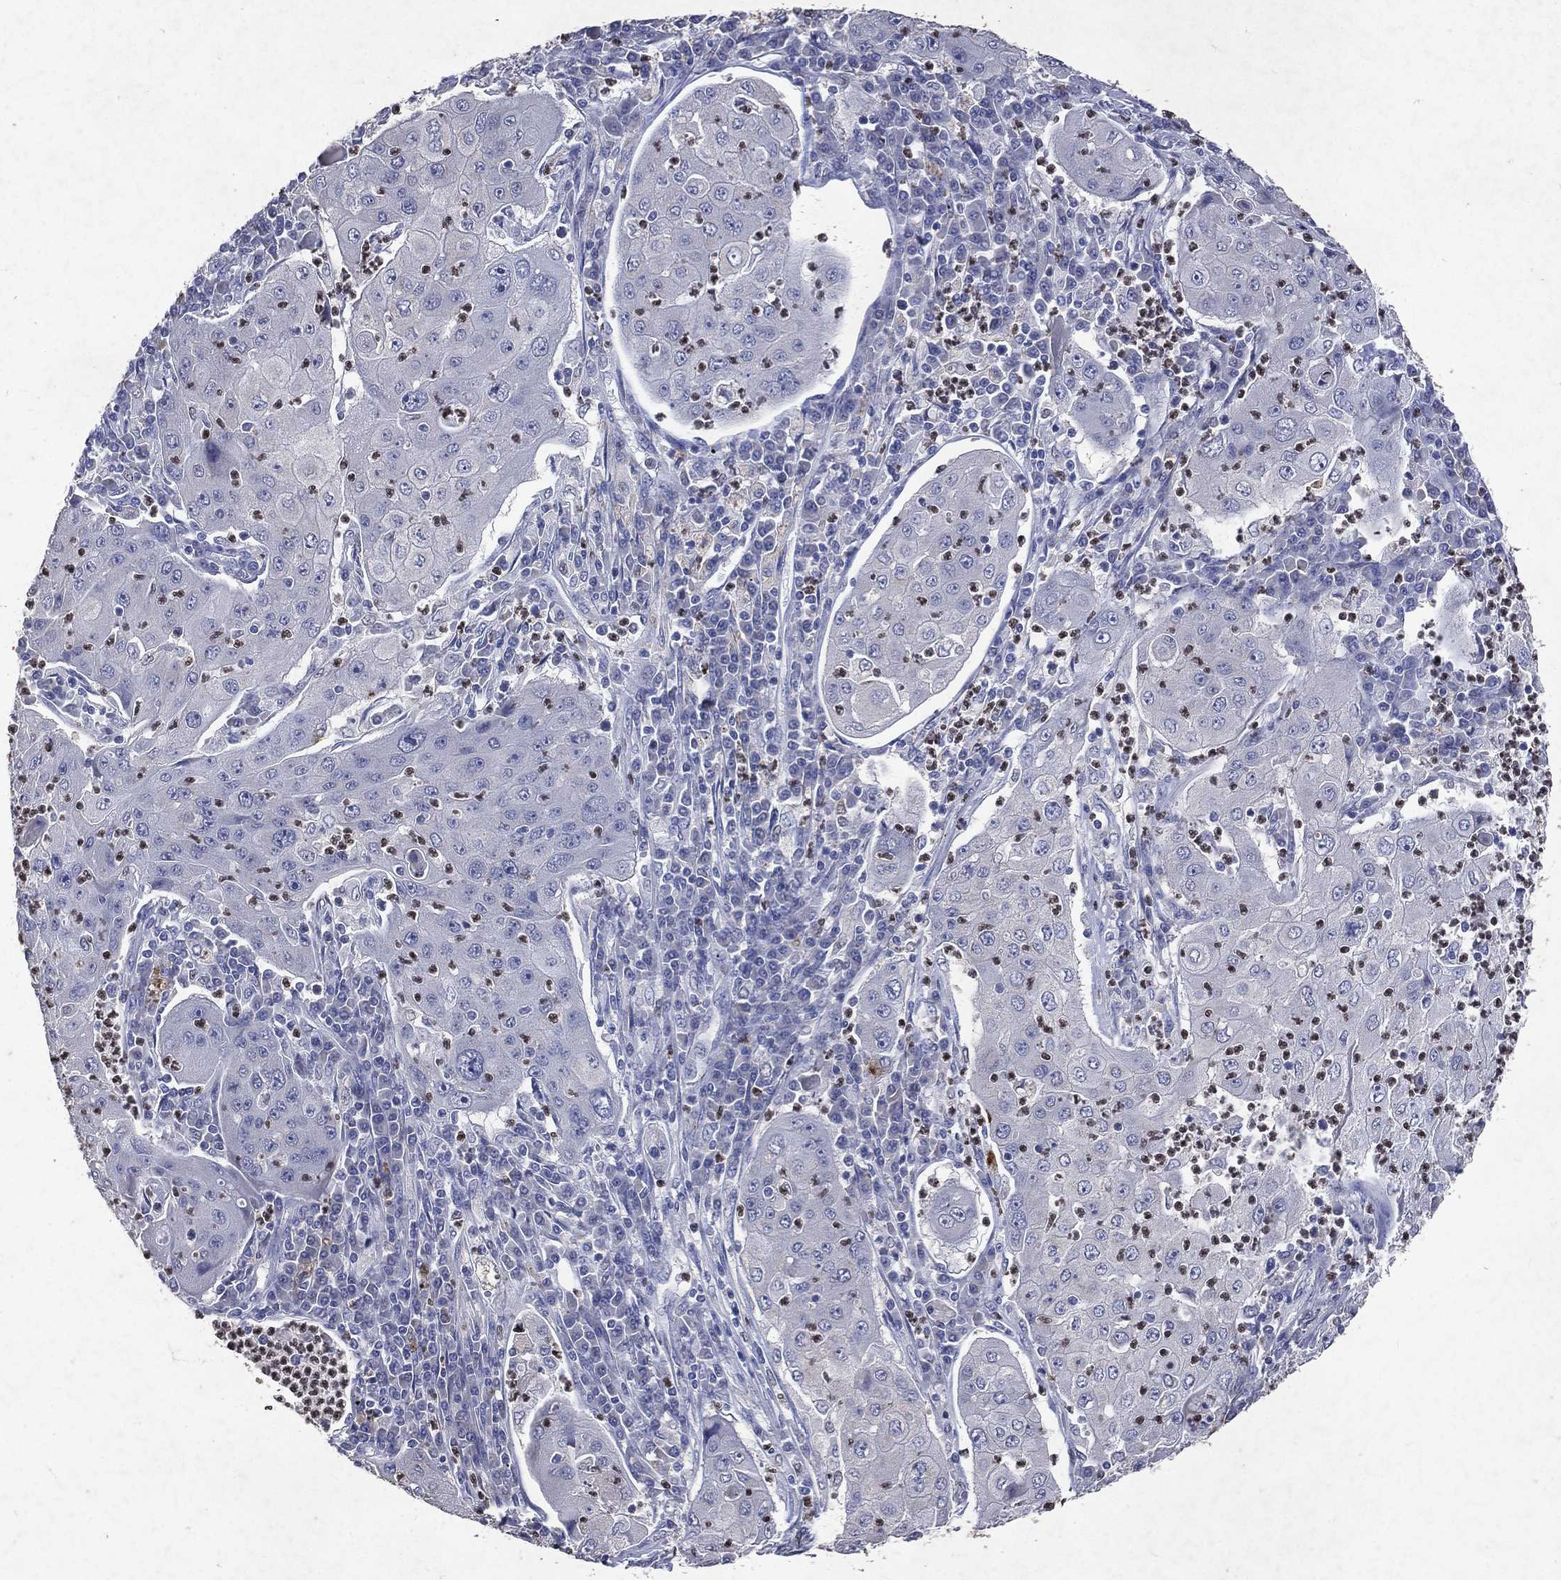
{"staining": {"intensity": "negative", "quantity": "none", "location": "none"}, "tissue": "lung cancer", "cell_type": "Tumor cells", "image_type": "cancer", "snomed": [{"axis": "morphology", "description": "Squamous cell carcinoma, NOS"}, {"axis": "topography", "description": "Lung"}], "caption": "The image reveals no significant positivity in tumor cells of squamous cell carcinoma (lung). The staining is performed using DAB brown chromogen with nuclei counter-stained in using hematoxylin.", "gene": "SLC34A2", "patient": {"sex": "female", "age": 59}}